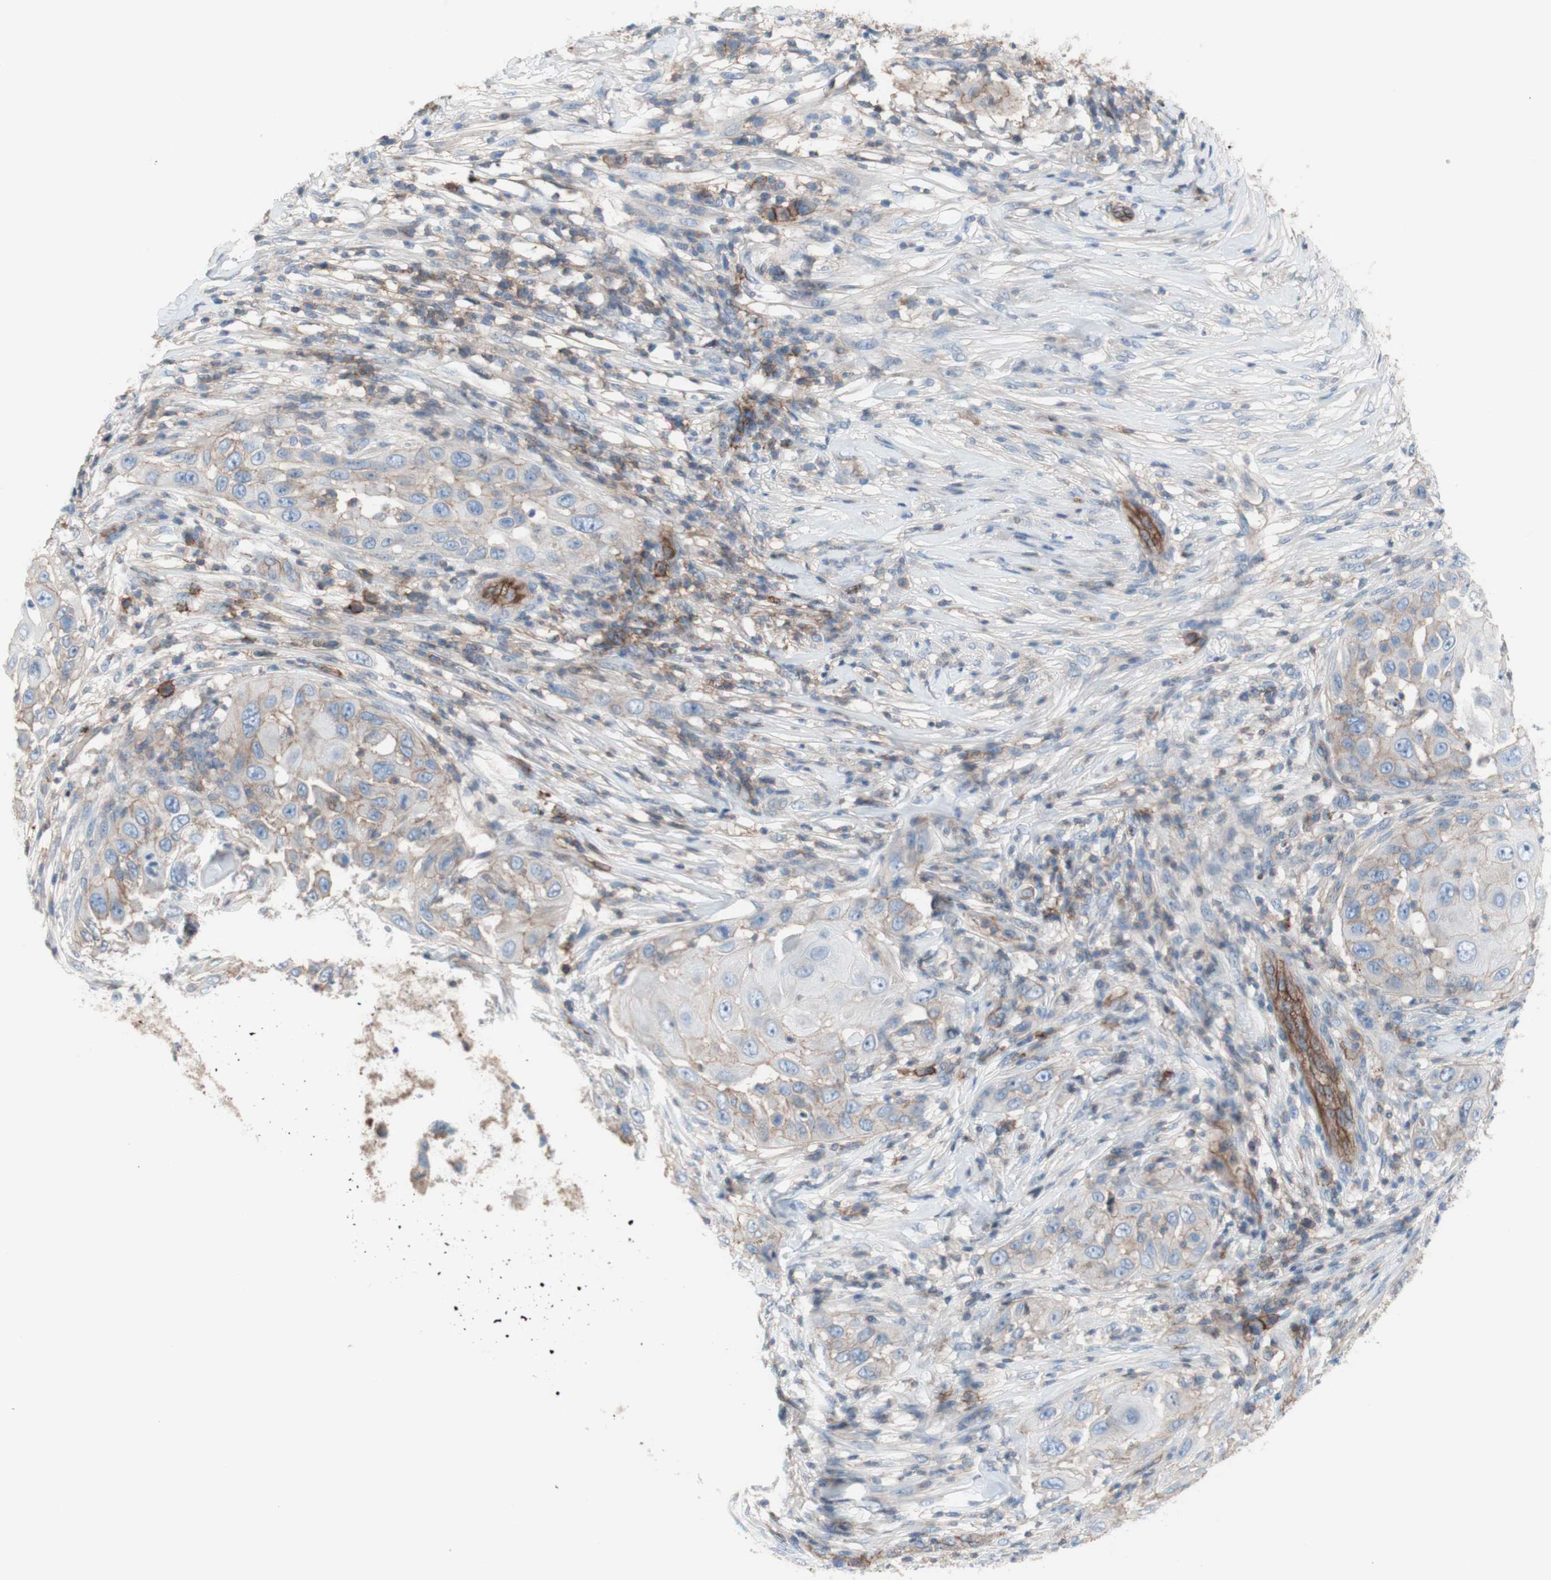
{"staining": {"intensity": "weak", "quantity": ">75%", "location": "cytoplasmic/membranous"}, "tissue": "skin cancer", "cell_type": "Tumor cells", "image_type": "cancer", "snomed": [{"axis": "morphology", "description": "Squamous cell carcinoma, NOS"}, {"axis": "topography", "description": "Skin"}], "caption": "DAB (3,3'-diaminobenzidine) immunohistochemical staining of human skin cancer exhibits weak cytoplasmic/membranous protein staining in about >75% of tumor cells. (brown staining indicates protein expression, while blue staining denotes nuclei).", "gene": "CD46", "patient": {"sex": "female", "age": 44}}